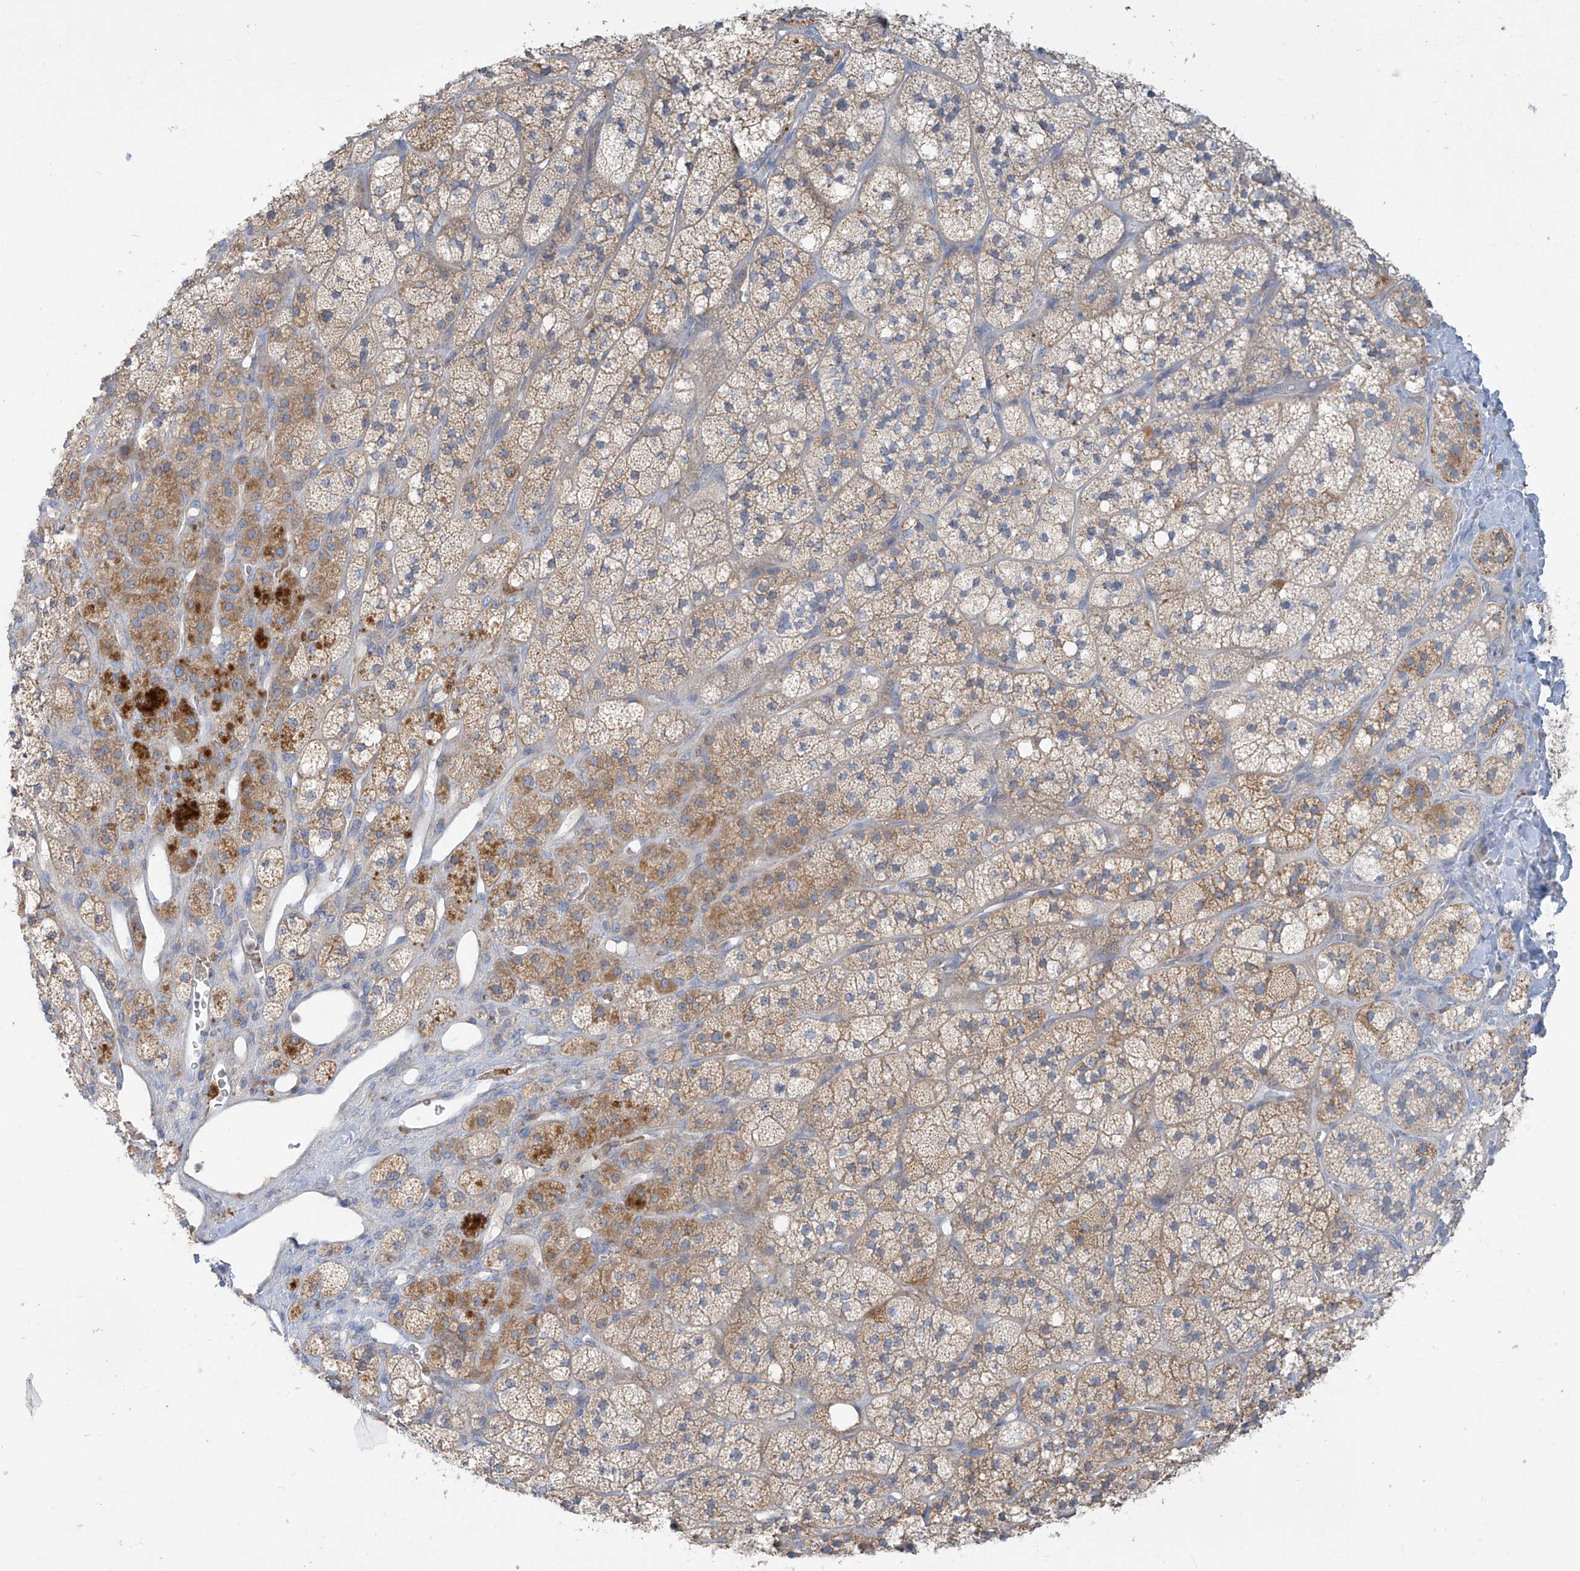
{"staining": {"intensity": "moderate", "quantity": "25%-75%", "location": "cytoplasmic/membranous"}, "tissue": "adrenal gland", "cell_type": "Glandular cells", "image_type": "normal", "snomed": [{"axis": "morphology", "description": "Normal tissue, NOS"}, {"axis": "topography", "description": "Adrenal gland"}], "caption": "Immunohistochemistry (IHC) of benign human adrenal gland reveals medium levels of moderate cytoplasmic/membranous staining in about 25%-75% of glandular cells.", "gene": "DGKQ", "patient": {"sex": "male", "age": 61}}